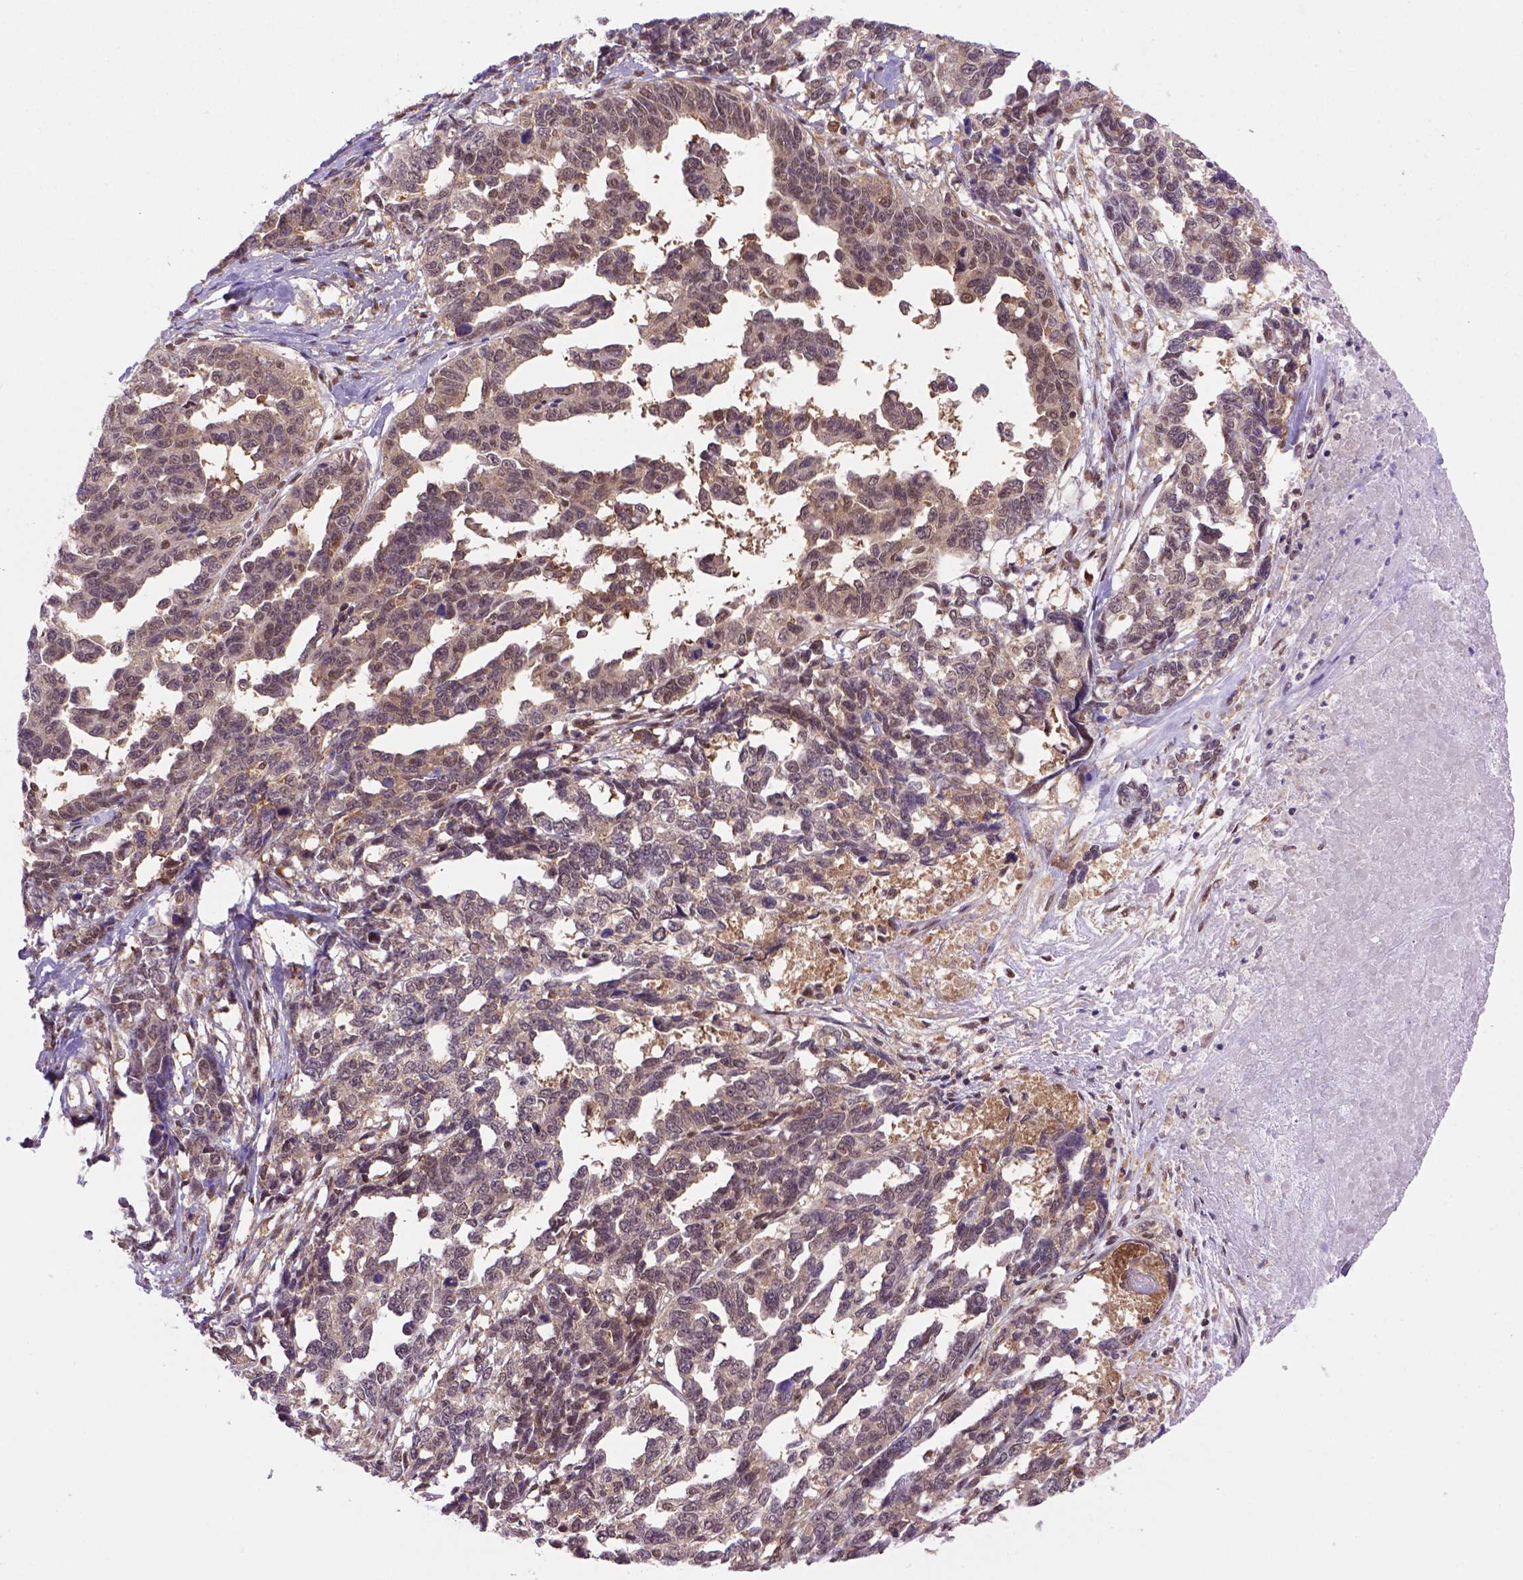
{"staining": {"intensity": "moderate", "quantity": "25%-75%", "location": "cytoplasmic/membranous,nuclear"}, "tissue": "ovarian cancer", "cell_type": "Tumor cells", "image_type": "cancer", "snomed": [{"axis": "morphology", "description": "Cystadenocarcinoma, serous, NOS"}, {"axis": "topography", "description": "Ovary"}], "caption": "Protein analysis of serous cystadenocarcinoma (ovarian) tissue exhibits moderate cytoplasmic/membranous and nuclear positivity in about 25%-75% of tumor cells.", "gene": "PSMC2", "patient": {"sex": "female", "age": 69}}